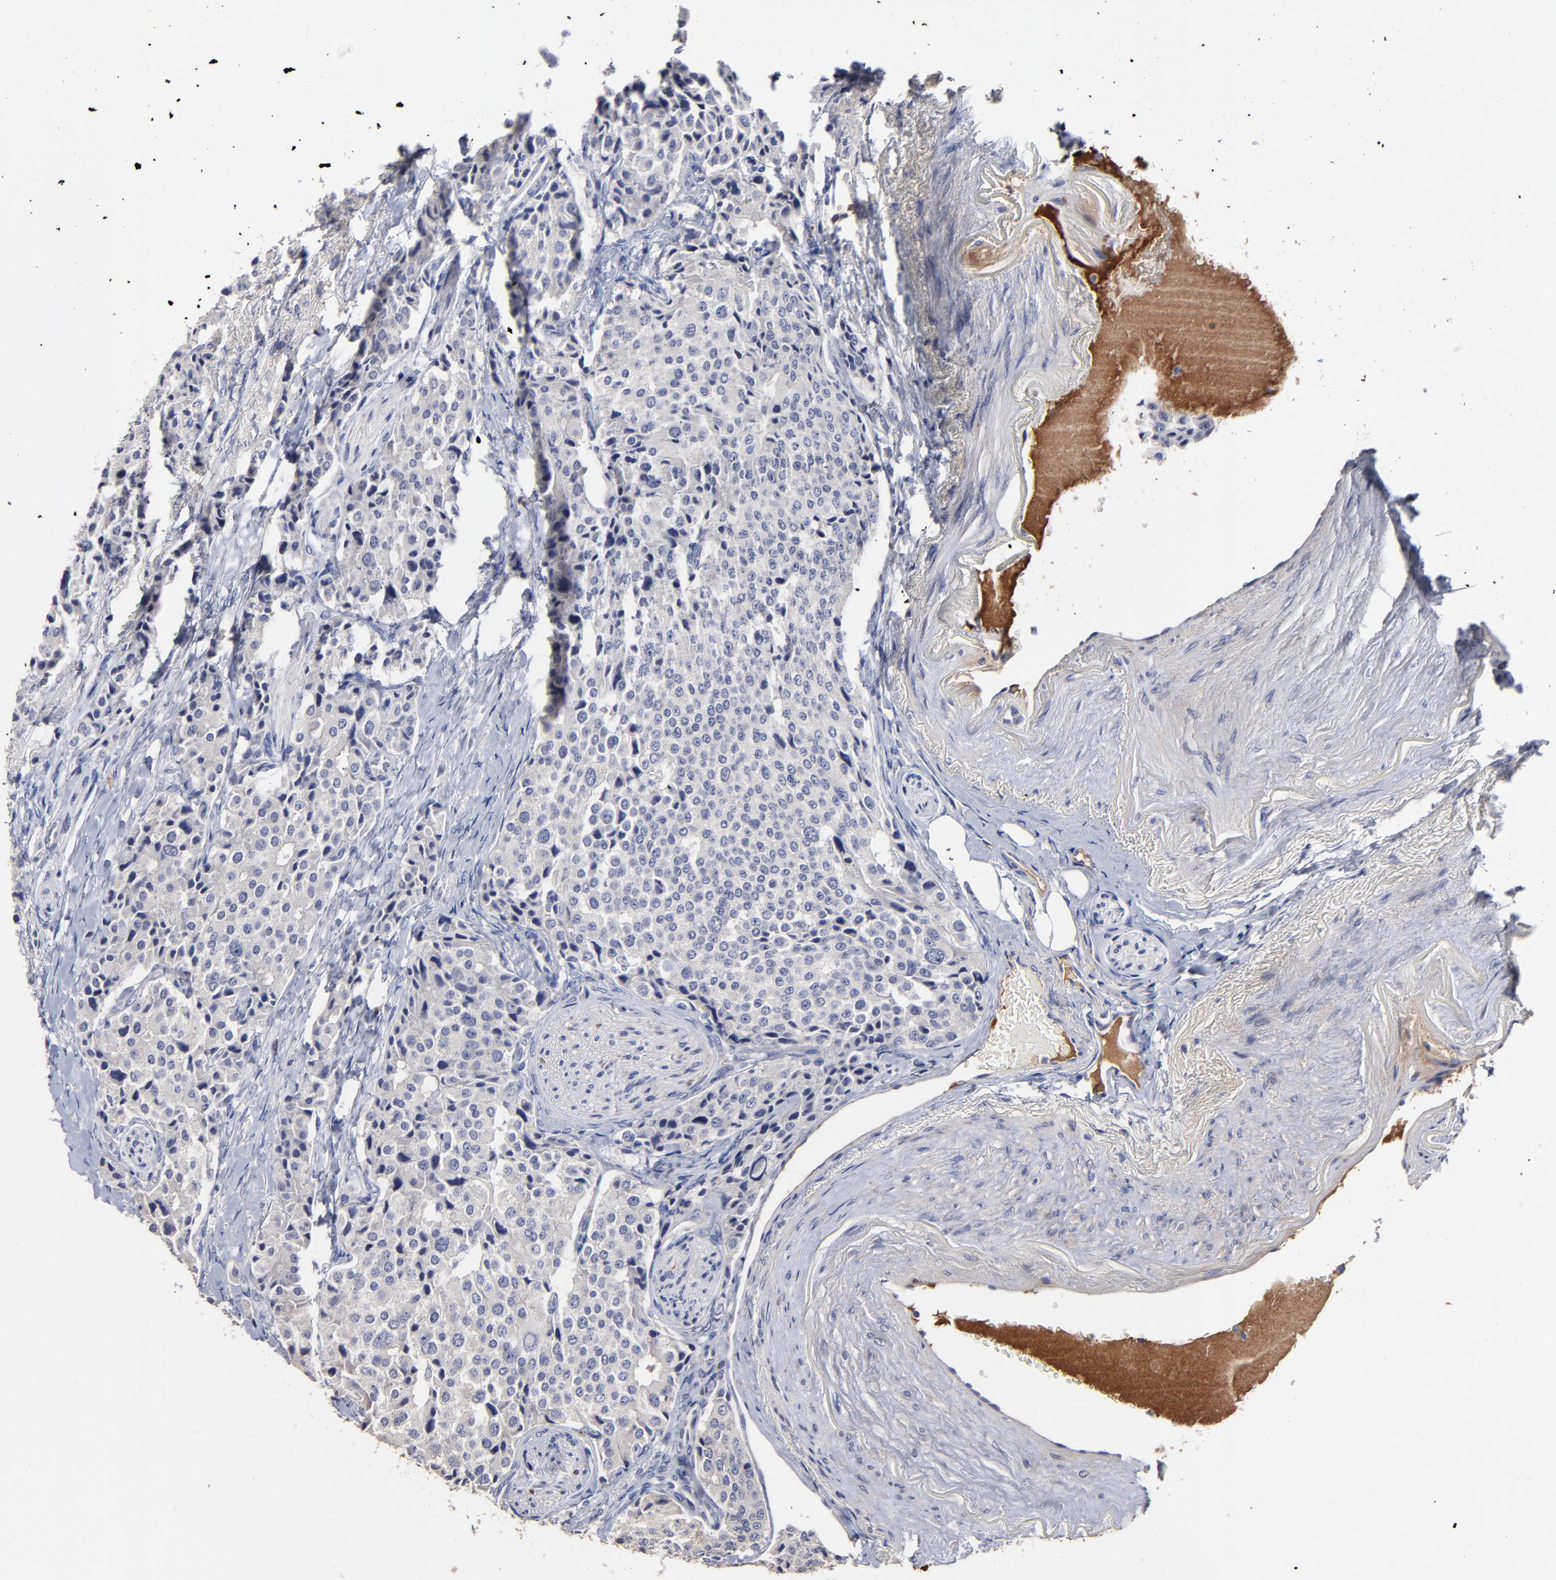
{"staining": {"intensity": "negative", "quantity": "none", "location": "none"}, "tissue": "carcinoid", "cell_type": "Tumor cells", "image_type": "cancer", "snomed": [{"axis": "morphology", "description": "Carcinoid, malignant, NOS"}, {"axis": "topography", "description": "Colon"}], "caption": "A high-resolution histopathology image shows IHC staining of carcinoid (malignant), which exhibits no significant expression in tumor cells.", "gene": "TRAT1", "patient": {"sex": "female", "age": 61}}